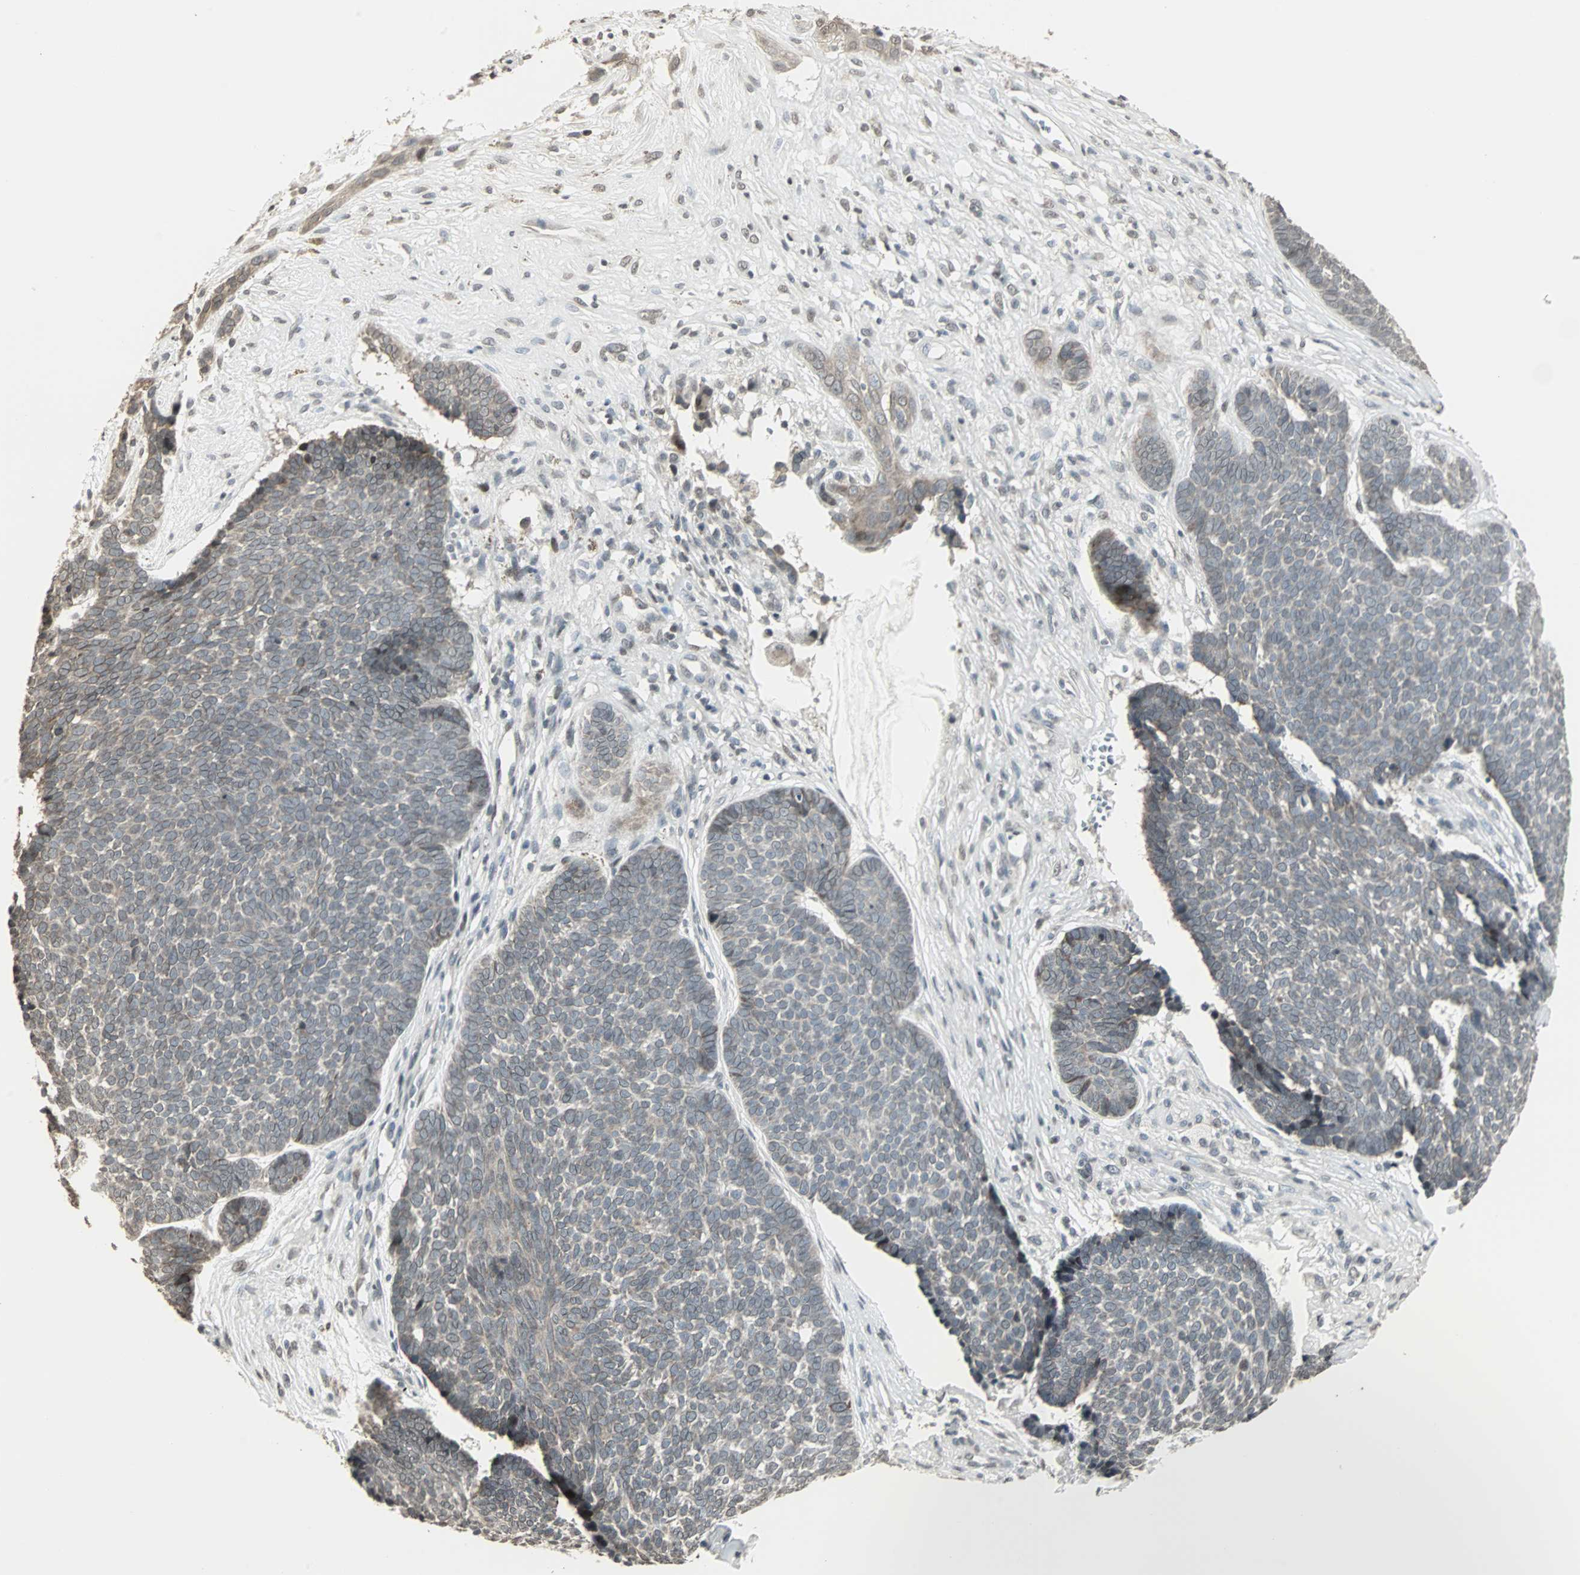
{"staining": {"intensity": "weak", "quantity": "25%-75%", "location": "cytoplasmic/membranous,nuclear"}, "tissue": "skin cancer", "cell_type": "Tumor cells", "image_type": "cancer", "snomed": [{"axis": "morphology", "description": "Basal cell carcinoma"}, {"axis": "topography", "description": "Skin"}], "caption": "Human basal cell carcinoma (skin) stained with a protein marker reveals weak staining in tumor cells.", "gene": "CBLC", "patient": {"sex": "male", "age": 84}}